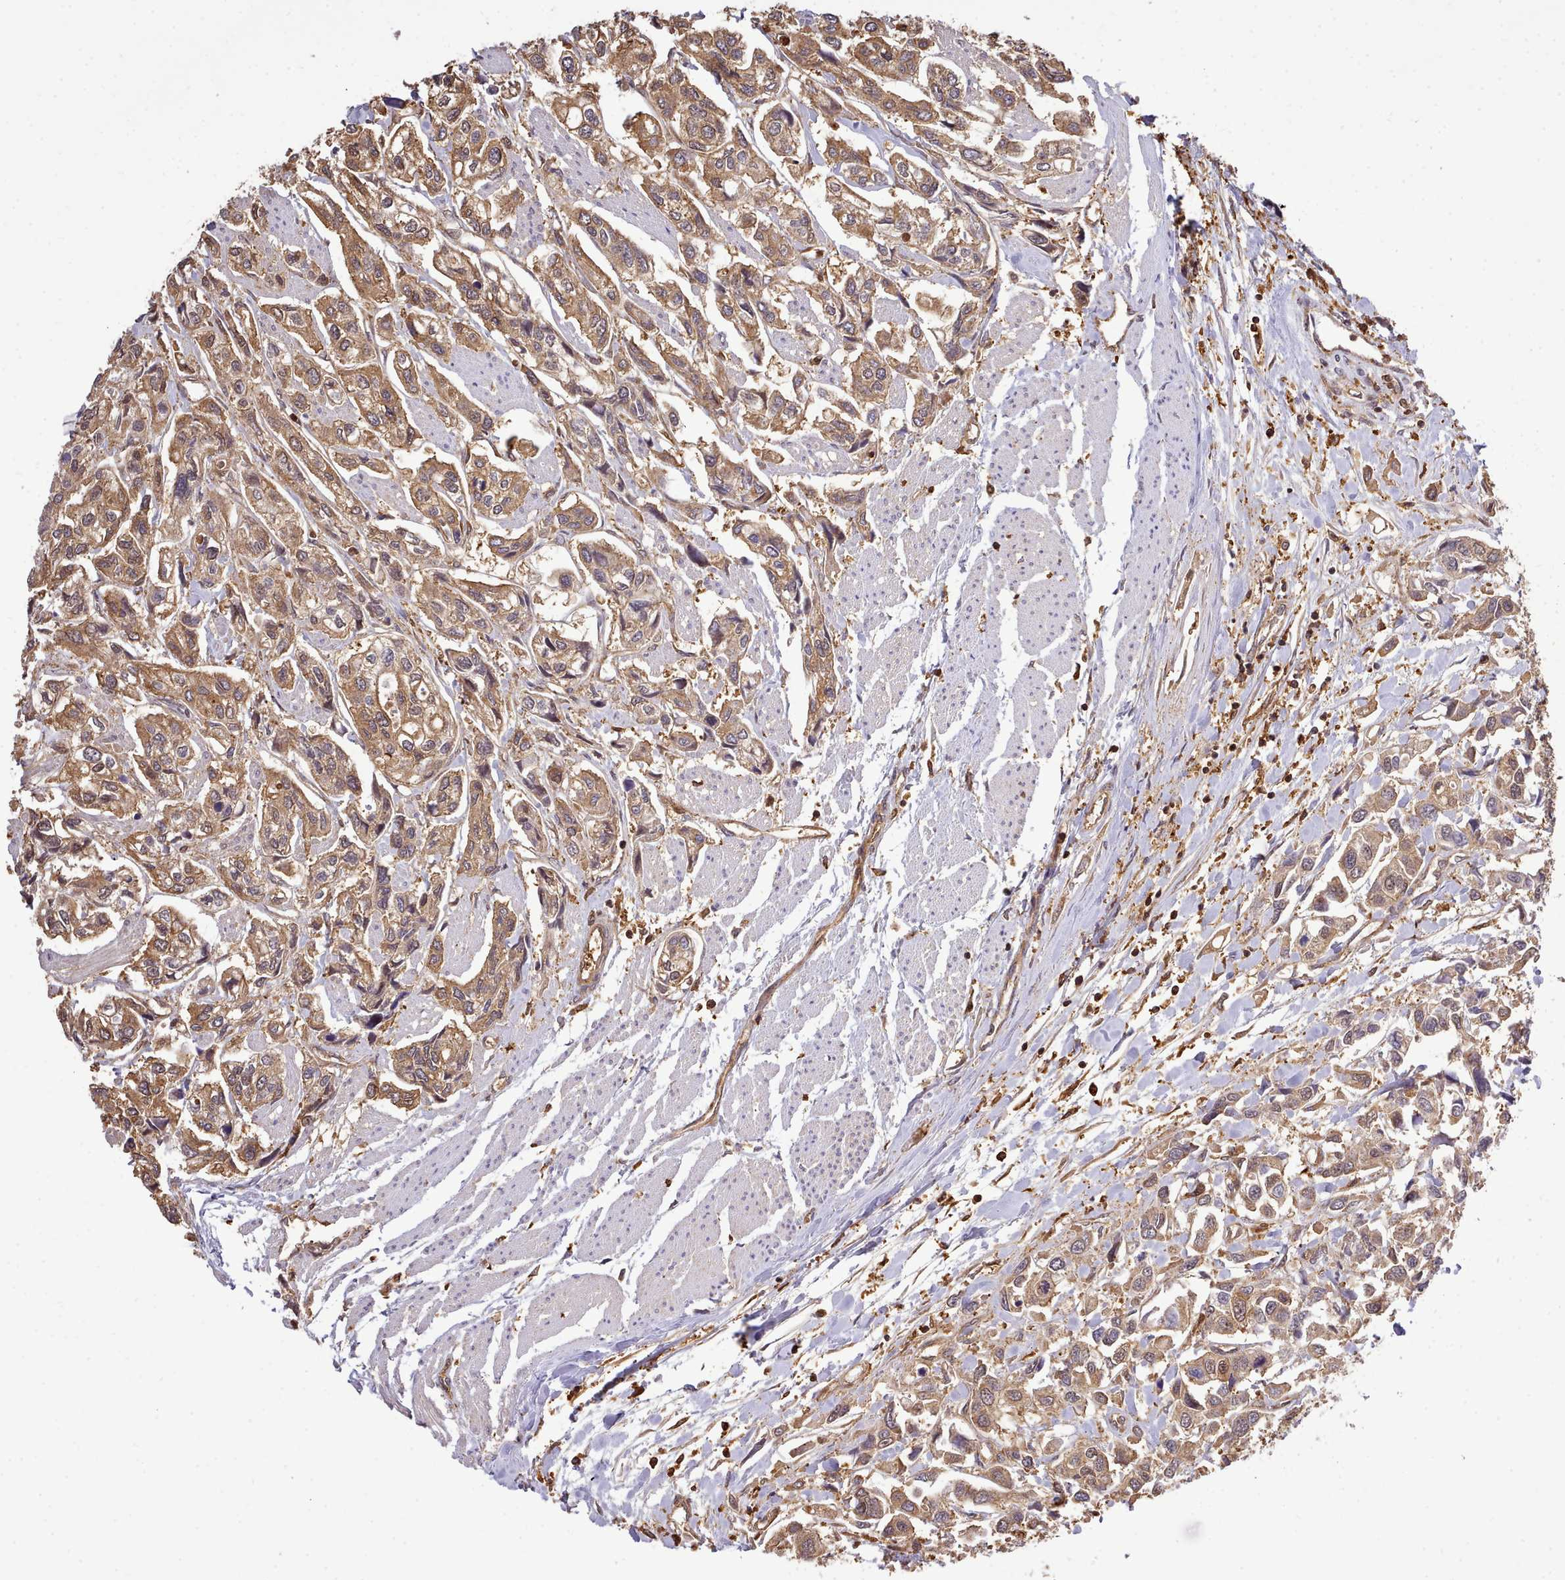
{"staining": {"intensity": "moderate", "quantity": ">75%", "location": "cytoplasmic/membranous"}, "tissue": "urothelial cancer", "cell_type": "Tumor cells", "image_type": "cancer", "snomed": [{"axis": "morphology", "description": "Urothelial carcinoma, High grade"}, {"axis": "topography", "description": "Urinary bladder"}], "caption": "A brown stain shows moderate cytoplasmic/membranous staining of a protein in urothelial carcinoma (high-grade) tumor cells. (DAB IHC, brown staining for protein, blue staining for nuclei).", "gene": "CAPZA1", "patient": {"sex": "male", "age": 67}}